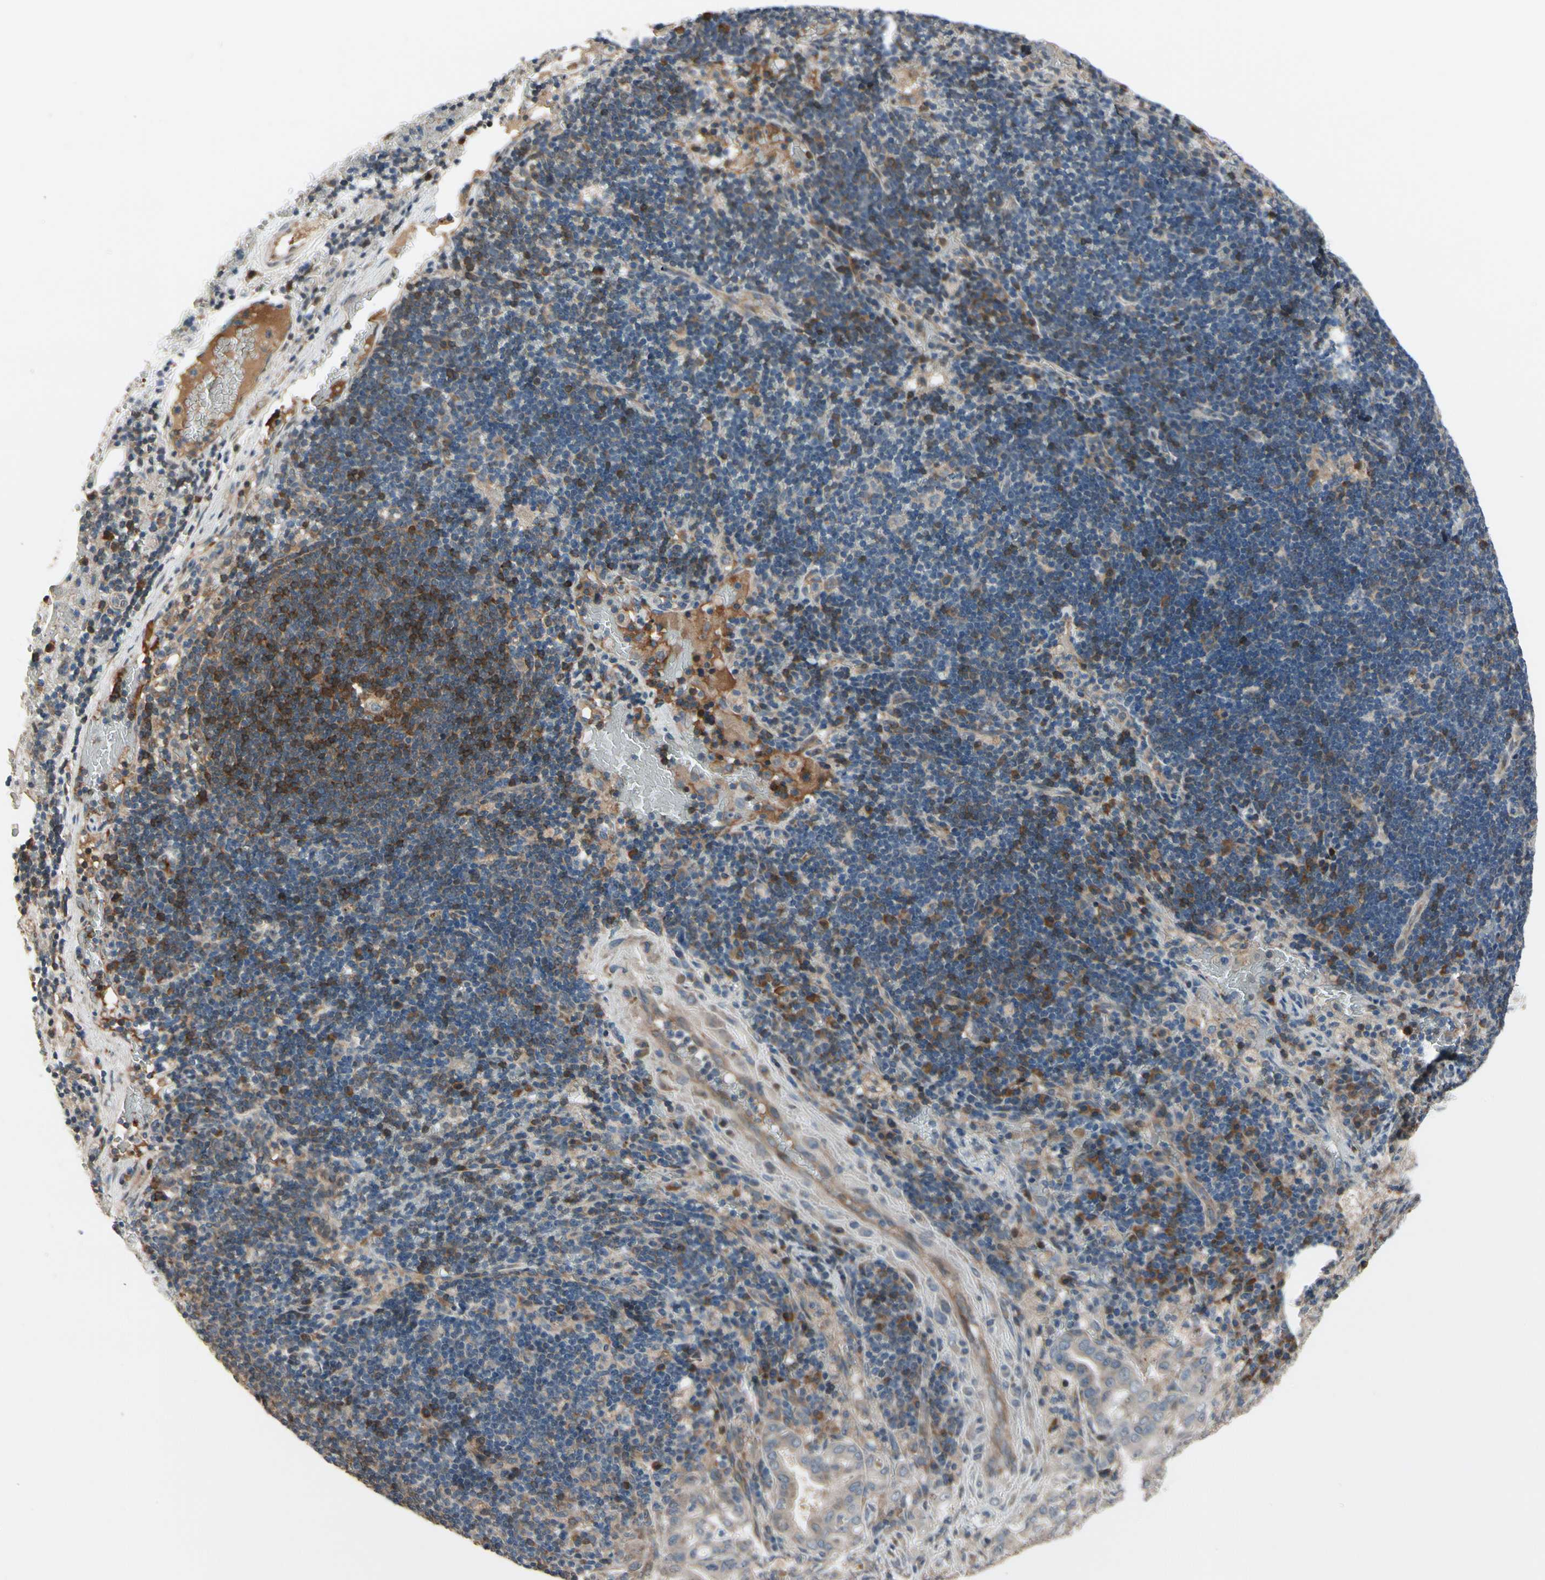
{"staining": {"intensity": "weak", "quantity": ">75%", "location": "cytoplasmic/membranous"}, "tissue": "liver cancer", "cell_type": "Tumor cells", "image_type": "cancer", "snomed": [{"axis": "morphology", "description": "Cholangiocarcinoma"}, {"axis": "topography", "description": "Liver"}], "caption": "This is an image of IHC staining of liver cholangiocarcinoma, which shows weak positivity in the cytoplasmic/membranous of tumor cells.", "gene": "SNX29", "patient": {"sex": "female", "age": 68}}